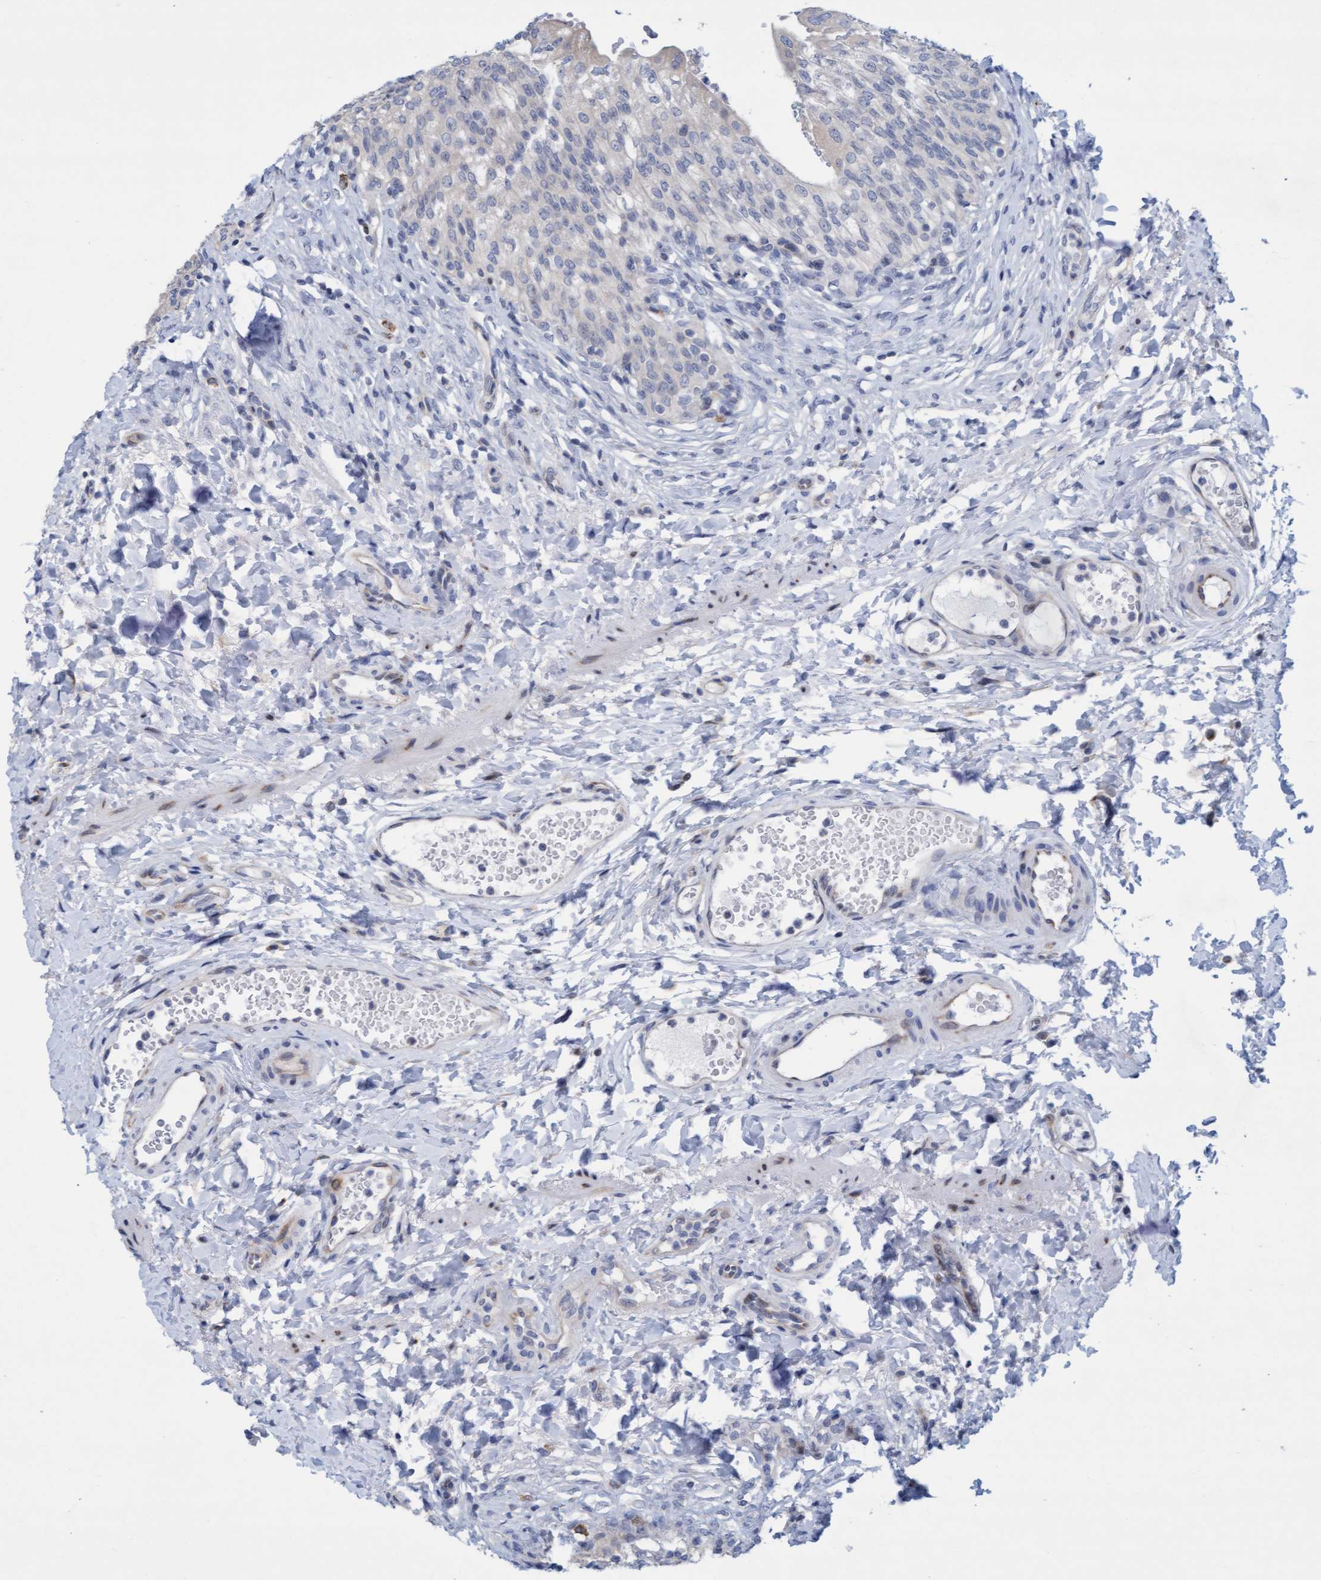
{"staining": {"intensity": "negative", "quantity": "none", "location": "none"}, "tissue": "urinary bladder", "cell_type": "Urothelial cells", "image_type": "normal", "snomed": [{"axis": "morphology", "description": "Urothelial carcinoma, High grade"}, {"axis": "topography", "description": "Urinary bladder"}], "caption": "Urothelial cells are negative for brown protein staining in unremarkable urinary bladder. (Stains: DAB immunohistochemistry (IHC) with hematoxylin counter stain, Microscopy: brightfield microscopy at high magnification).", "gene": "SLC28A3", "patient": {"sex": "male", "age": 46}}